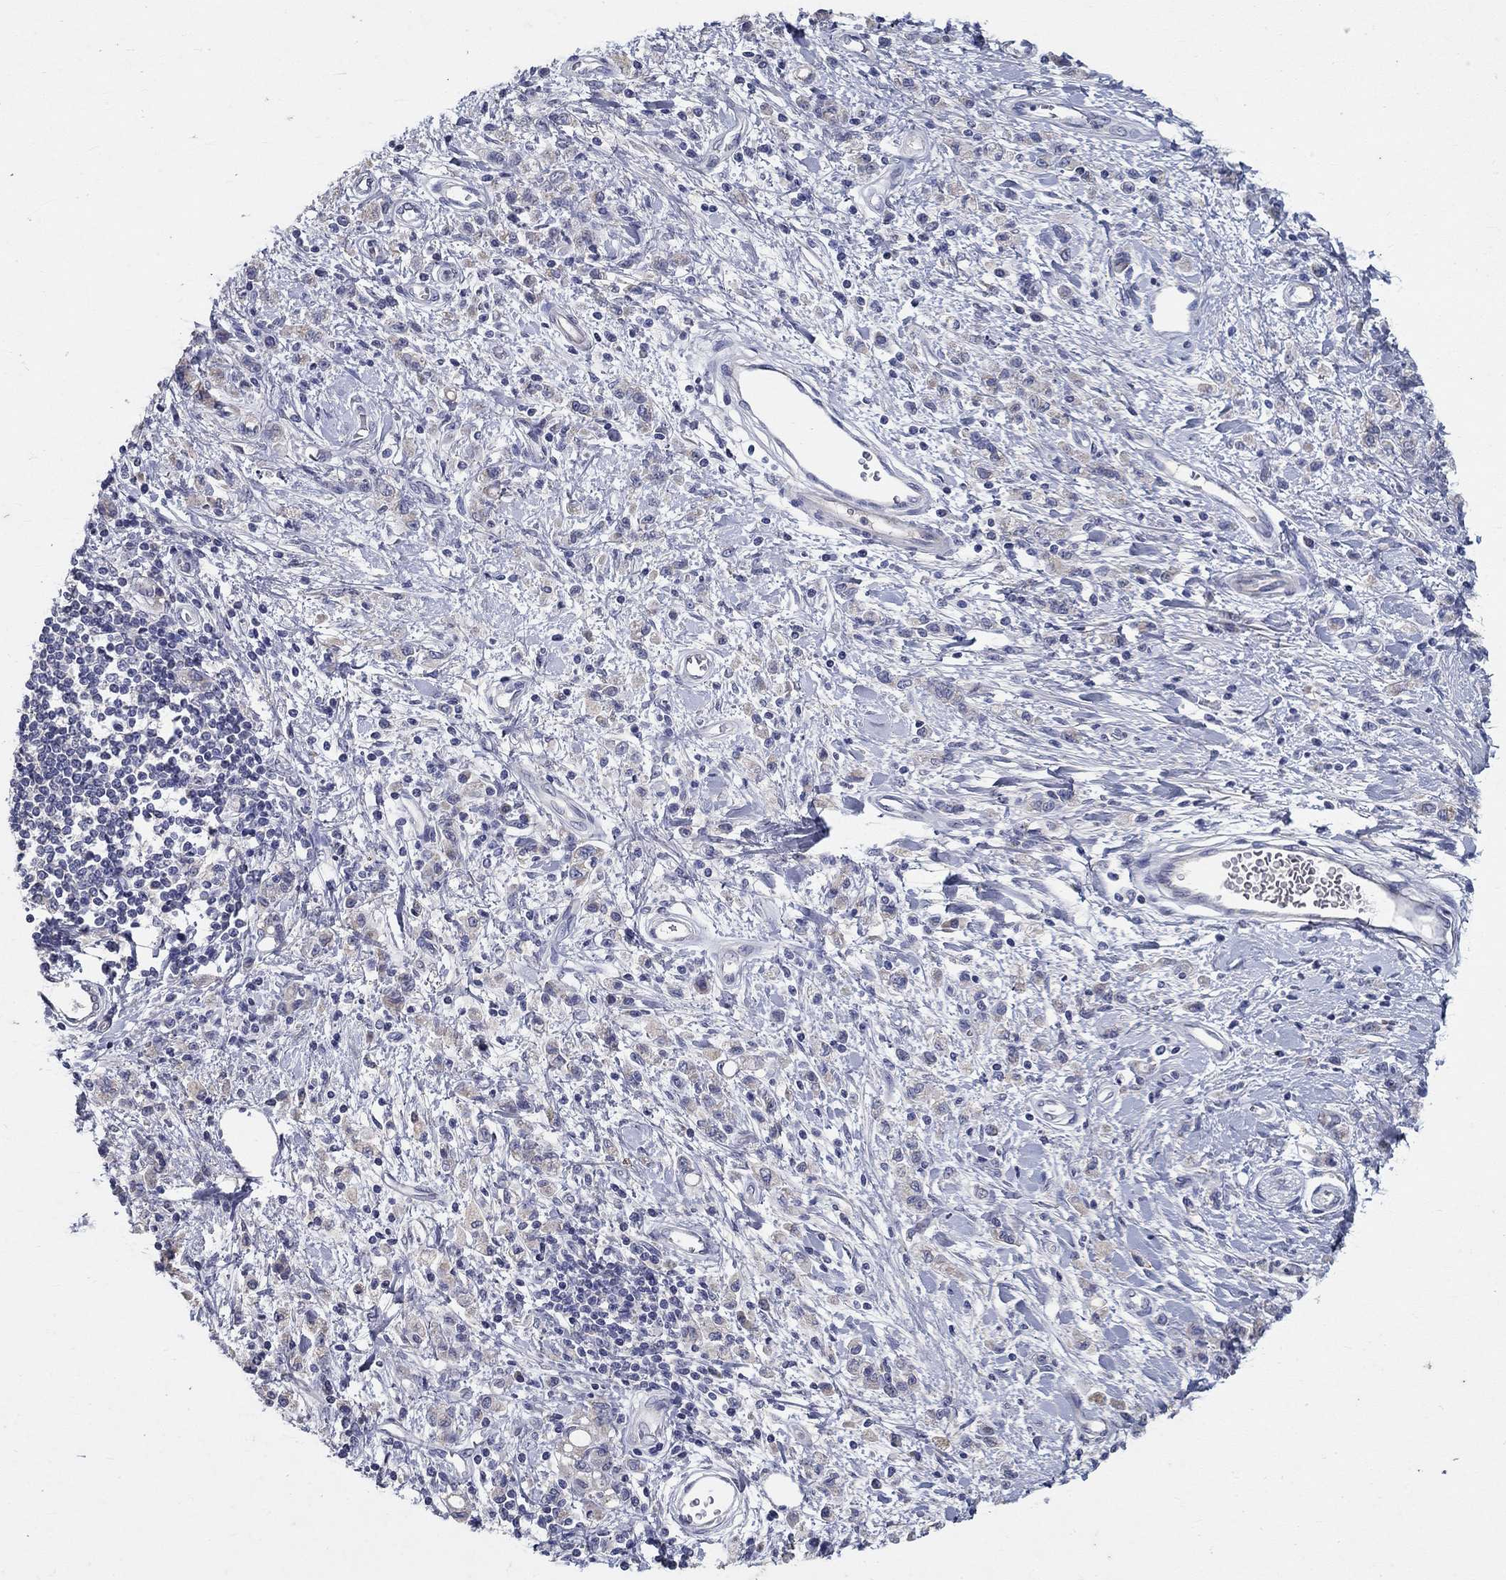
{"staining": {"intensity": "negative", "quantity": "none", "location": "none"}, "tissue": "stomach cancer", "cell_type": "Tumor cells", "image_type": "cancer", "snomed": [{"axis": "morphology", "description": "Adenocarcinoma, NOS"}, {"axis": "topography", "description": "Stomach"}], "caption": "There is no significant expression in tumor cells of stomach adenocarcinoma. Brightfield microscopy of immunohistochemistry stained with DAB (3,3'-diaminobenzidine) (brown) and hematoxylin (blue), captured at high magnification.", "gene": "PROZ", "patient": {"sex": "male", "age": 77}}